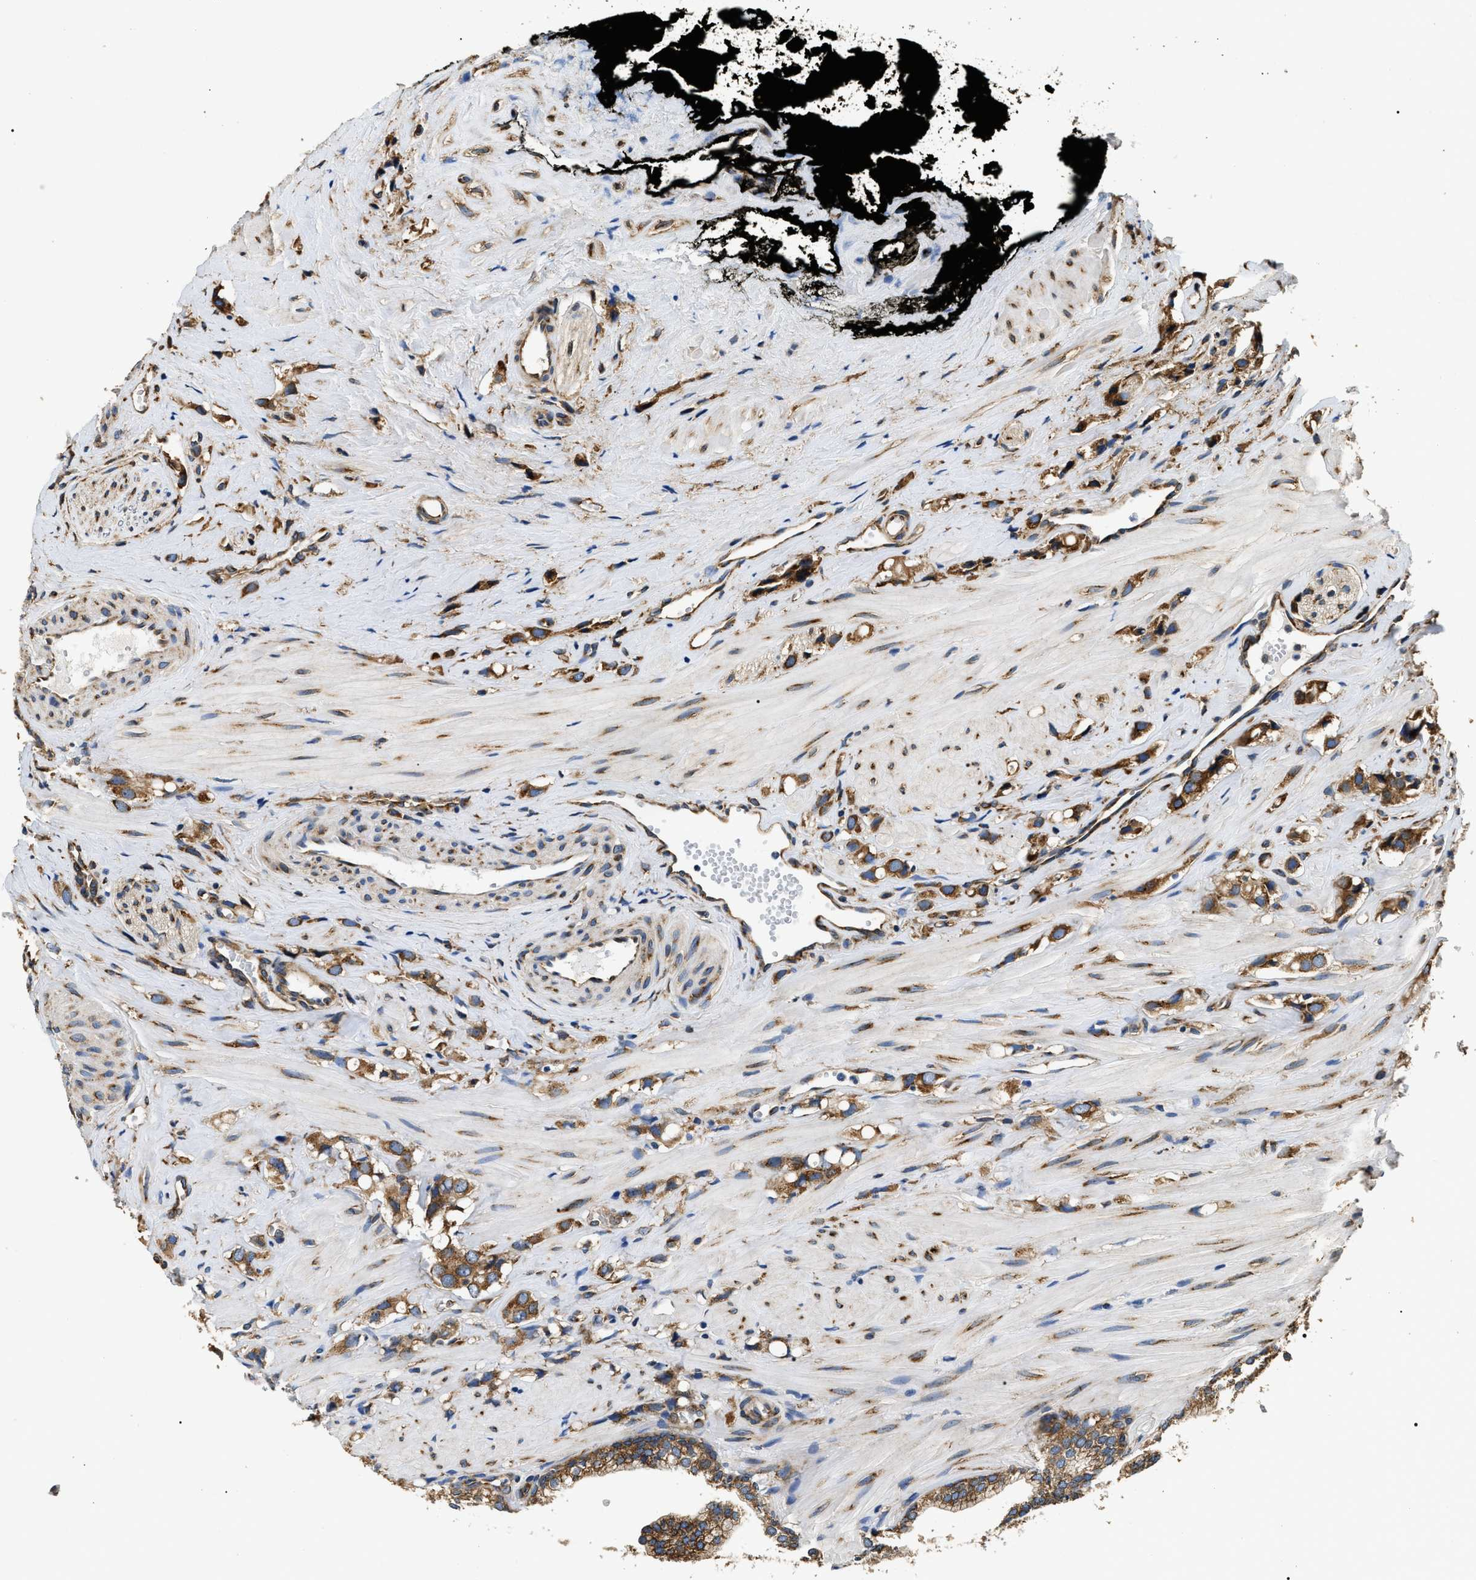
{"staining": {"intensity": "moderate", "quantity": ">75%", "location": "cytoplasmic/membranous"}, "tissue": "prostate cancer", "cell_type": "Tumor cells", "image_type": "cancer", "snomed": [{"axis": "morphology", "description": "Adenocarcinoma, High grade"}, {"axis": "topography", "description": "Prostate"}], "caption": "High-power microscopy captured an immunohistochemistry (IHC) histopathology image of prostate adenocarcinoma (high-grade), revealing moderate cytoplasmic/membranous positivity in about >75% of tumor cells.", "gene": "KTN1", "patient": {"sex": "male", "age": 52}}